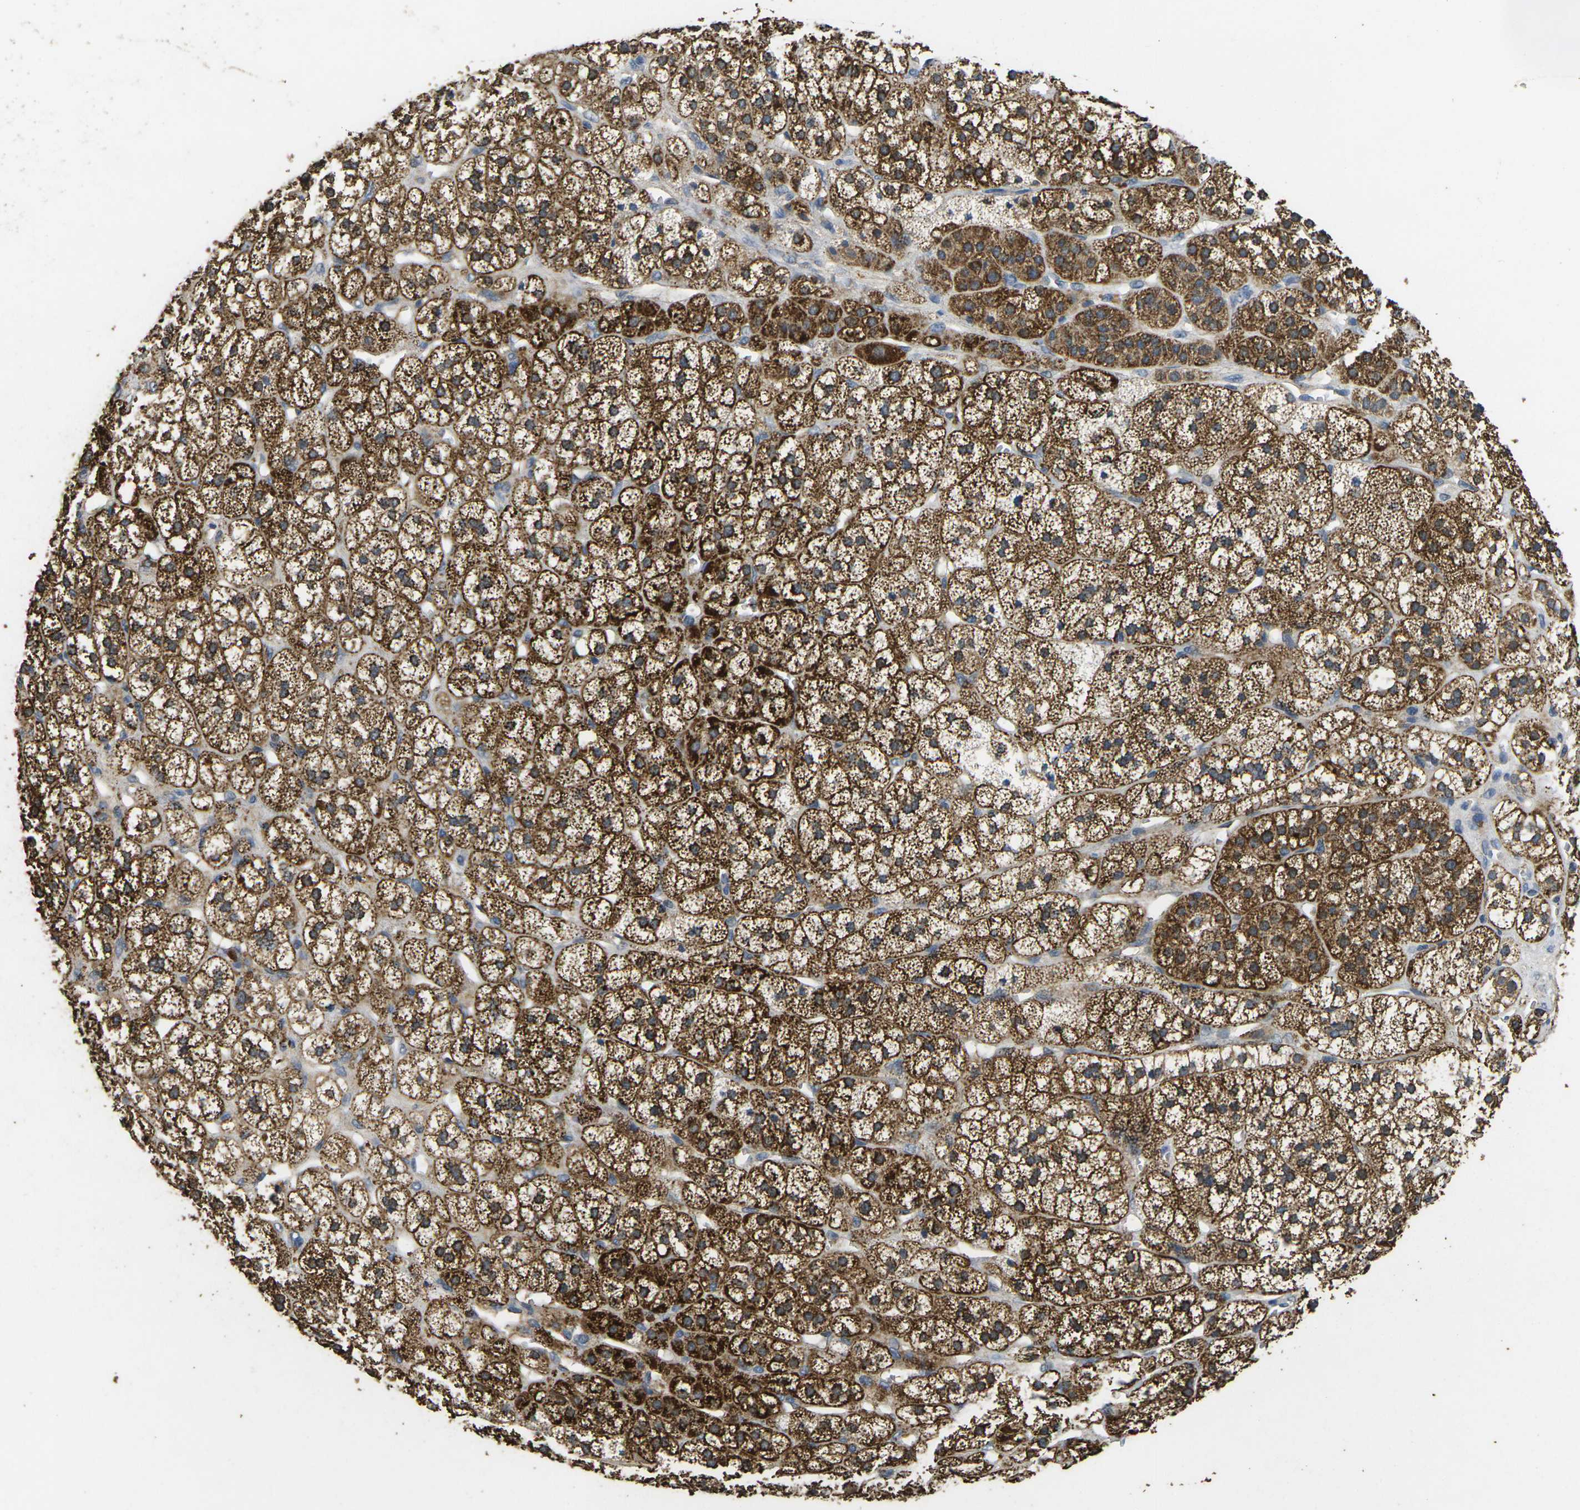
{"staining": {"intensity": "strong", "quantity": ">75%", "location": "cytoplasmic/membranous"}, "tissue": "adrenal gland", "cell_type": "Glandular cells", "image_type": "normal", "snomed": [{"axis": "morphology", "description": "Normal tissue, NOS"}, {"axis": "topography", "description": "Adrenal gland"}], "caption": "Protein staining of normal adrenal gland displays strong cytoplasmic/membranous staining in about >75% of glandular cells. Nuclei are stained in blue.", "gene": "MAPK11", "patient": {"sex": "male", "age": 56}}